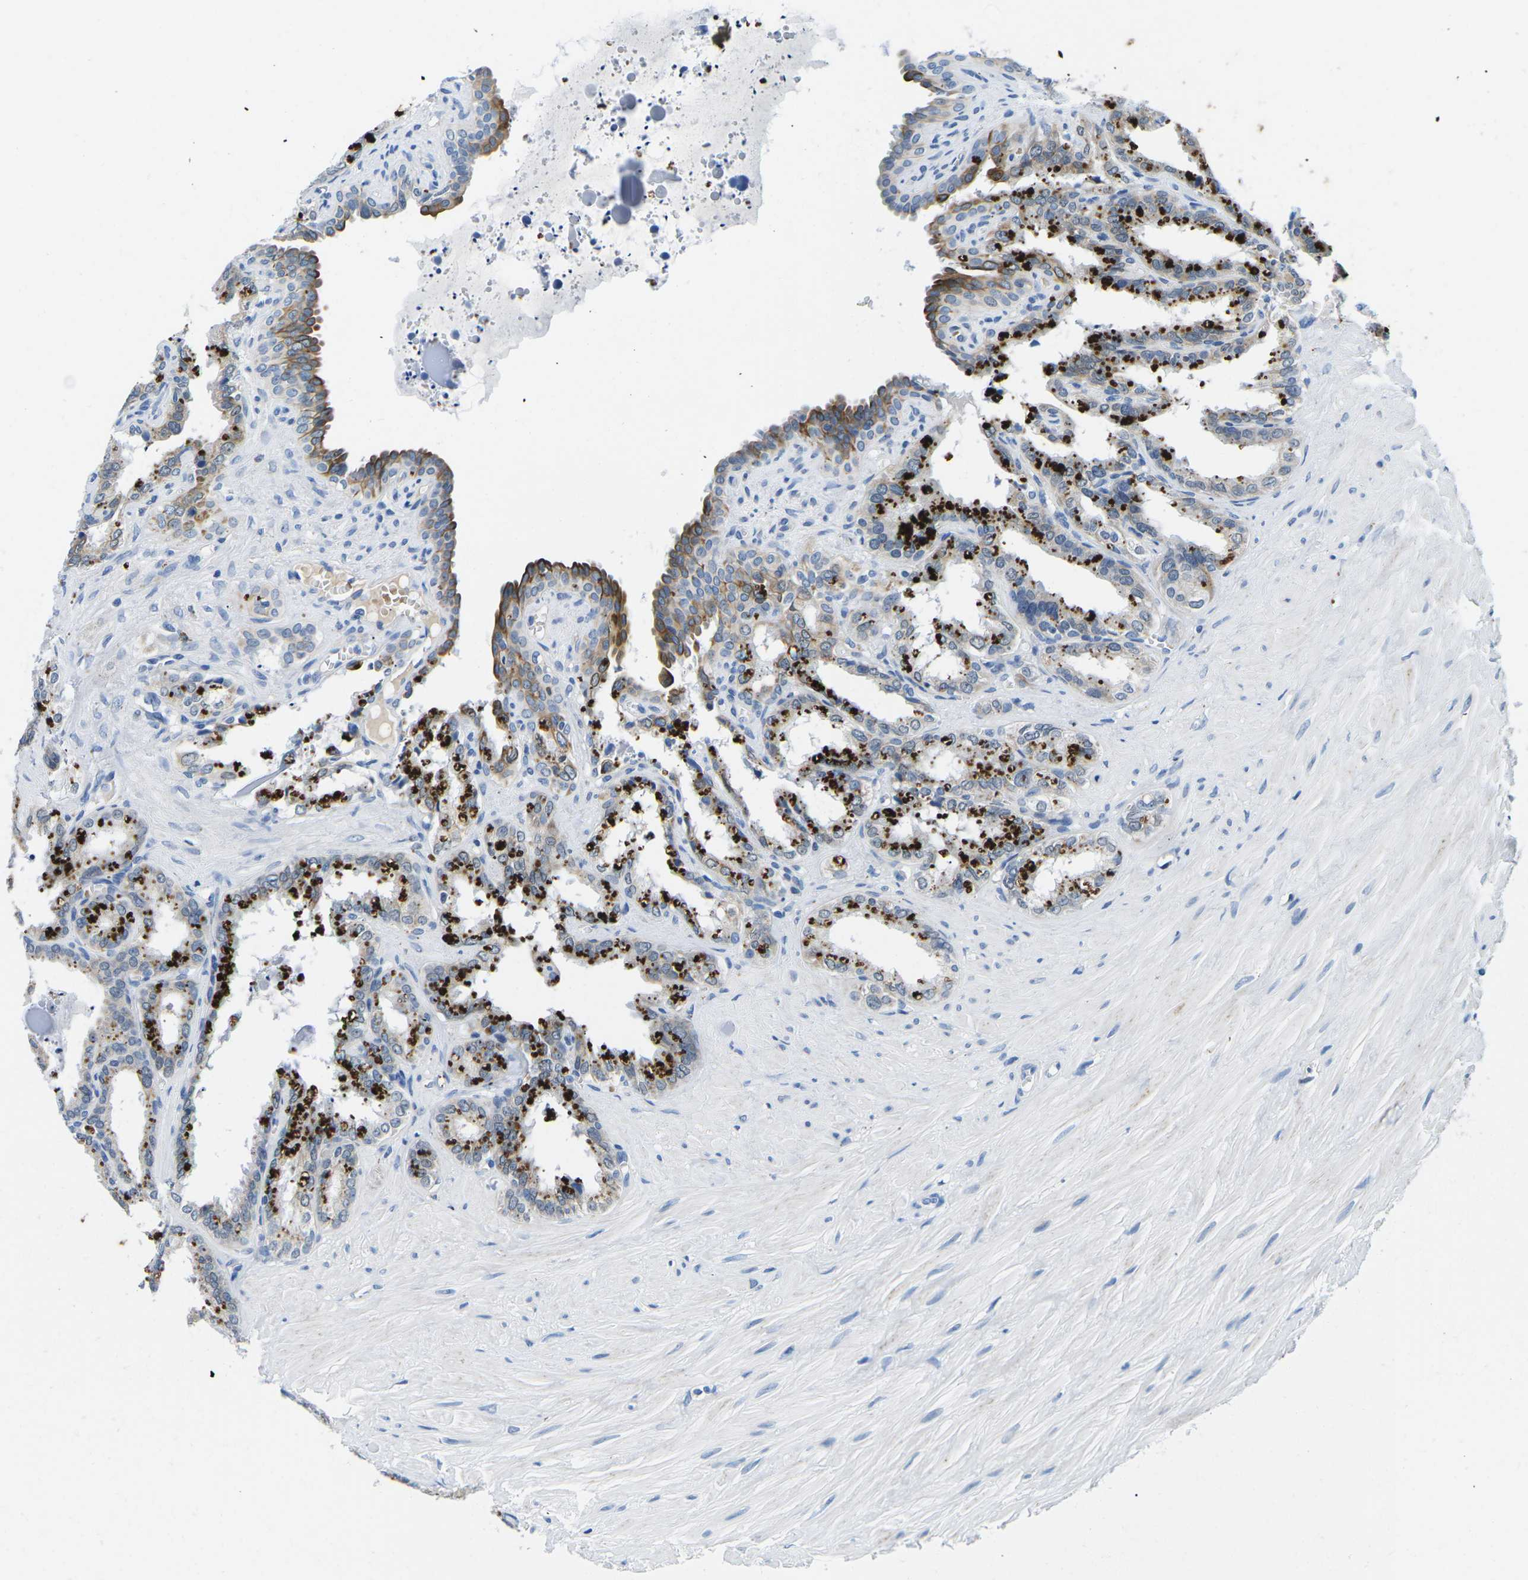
{"staining": {"intensity": "moderate", "quantity": "25%-75%", "location": "cytoplasmic/membranous"}, "tissue": "seminal vesicle", "cell_type": "Glandular cells", "image_type": "normal", "snomed": [{"axis": "morphology", "description": "Normal tissue, NOS"}, {"axis": "topography", "description": "Seminal veicle"}], "caption": "A photomicrograph showing moderate cytoplasmic/membranous expression in approximately 25%-75% of glandular cells in benign seminal vesicle, as visualized by brown immunohistochemical staining.", "gene": "TM6SF1", "patient": {"sex": "male", "age": 64}}